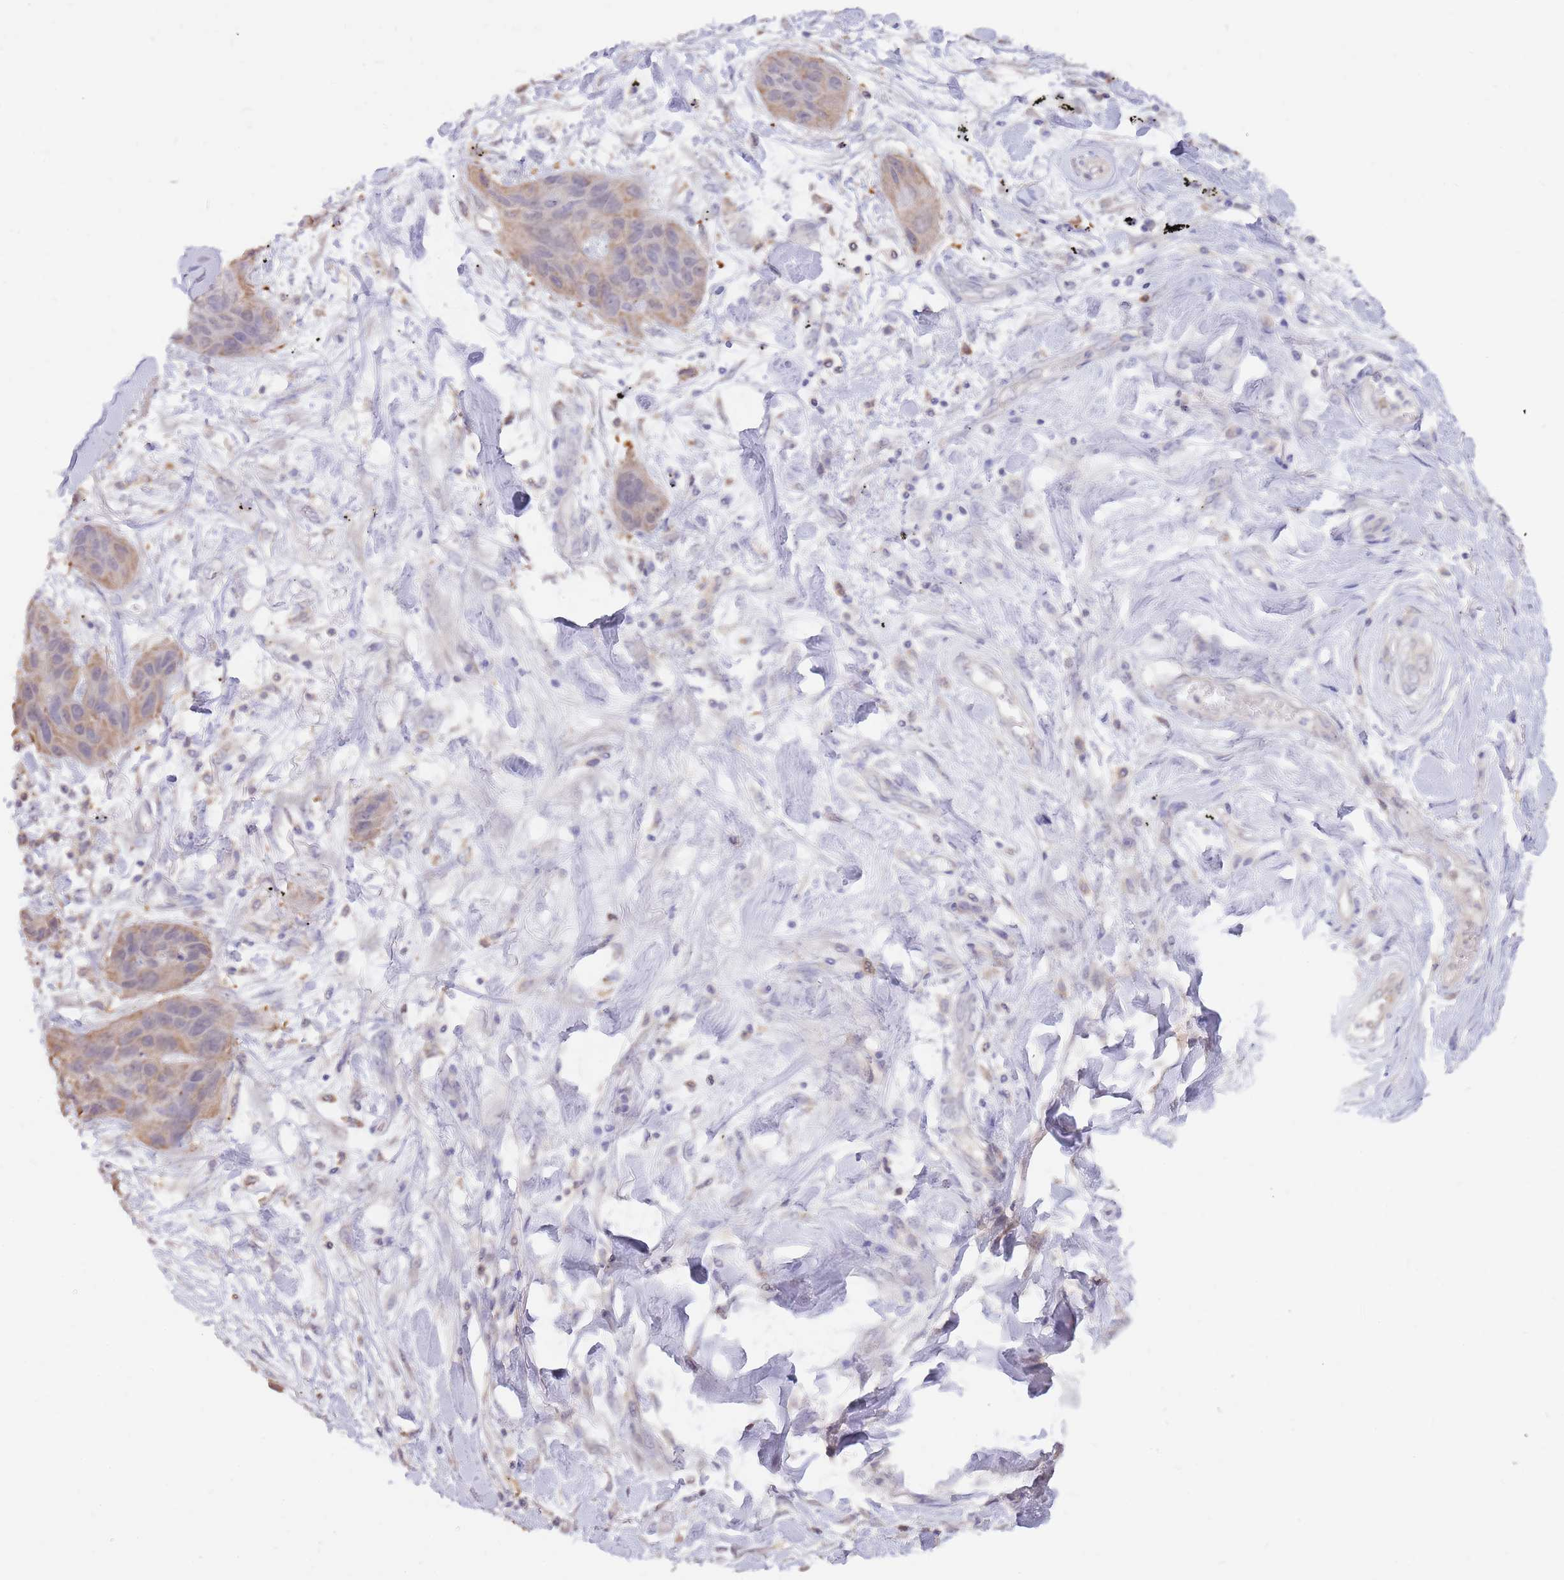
{"staining": {"intensity": "moderate", "quantity": ">75%", "location": "cytoplasmic/membranous"}, "tissue": "lung cancer", "cell_type": "Tumor cells", "image_type": "cancer", "snomed": [{"axis": "morphology", "description": "Squamous cell carcinoma, NOS"}, {"axis": "topography", "description": "Lung"}], "caption": "This is a histology image of immunohistochemistry (IHC) staining of squamous cell carcinoma (lung), which shows moderate staining in the cytoplasmic/membranous of tumor cells.", "gene": "AP5S1", "patient": {"sex": "female", "age": 70}}